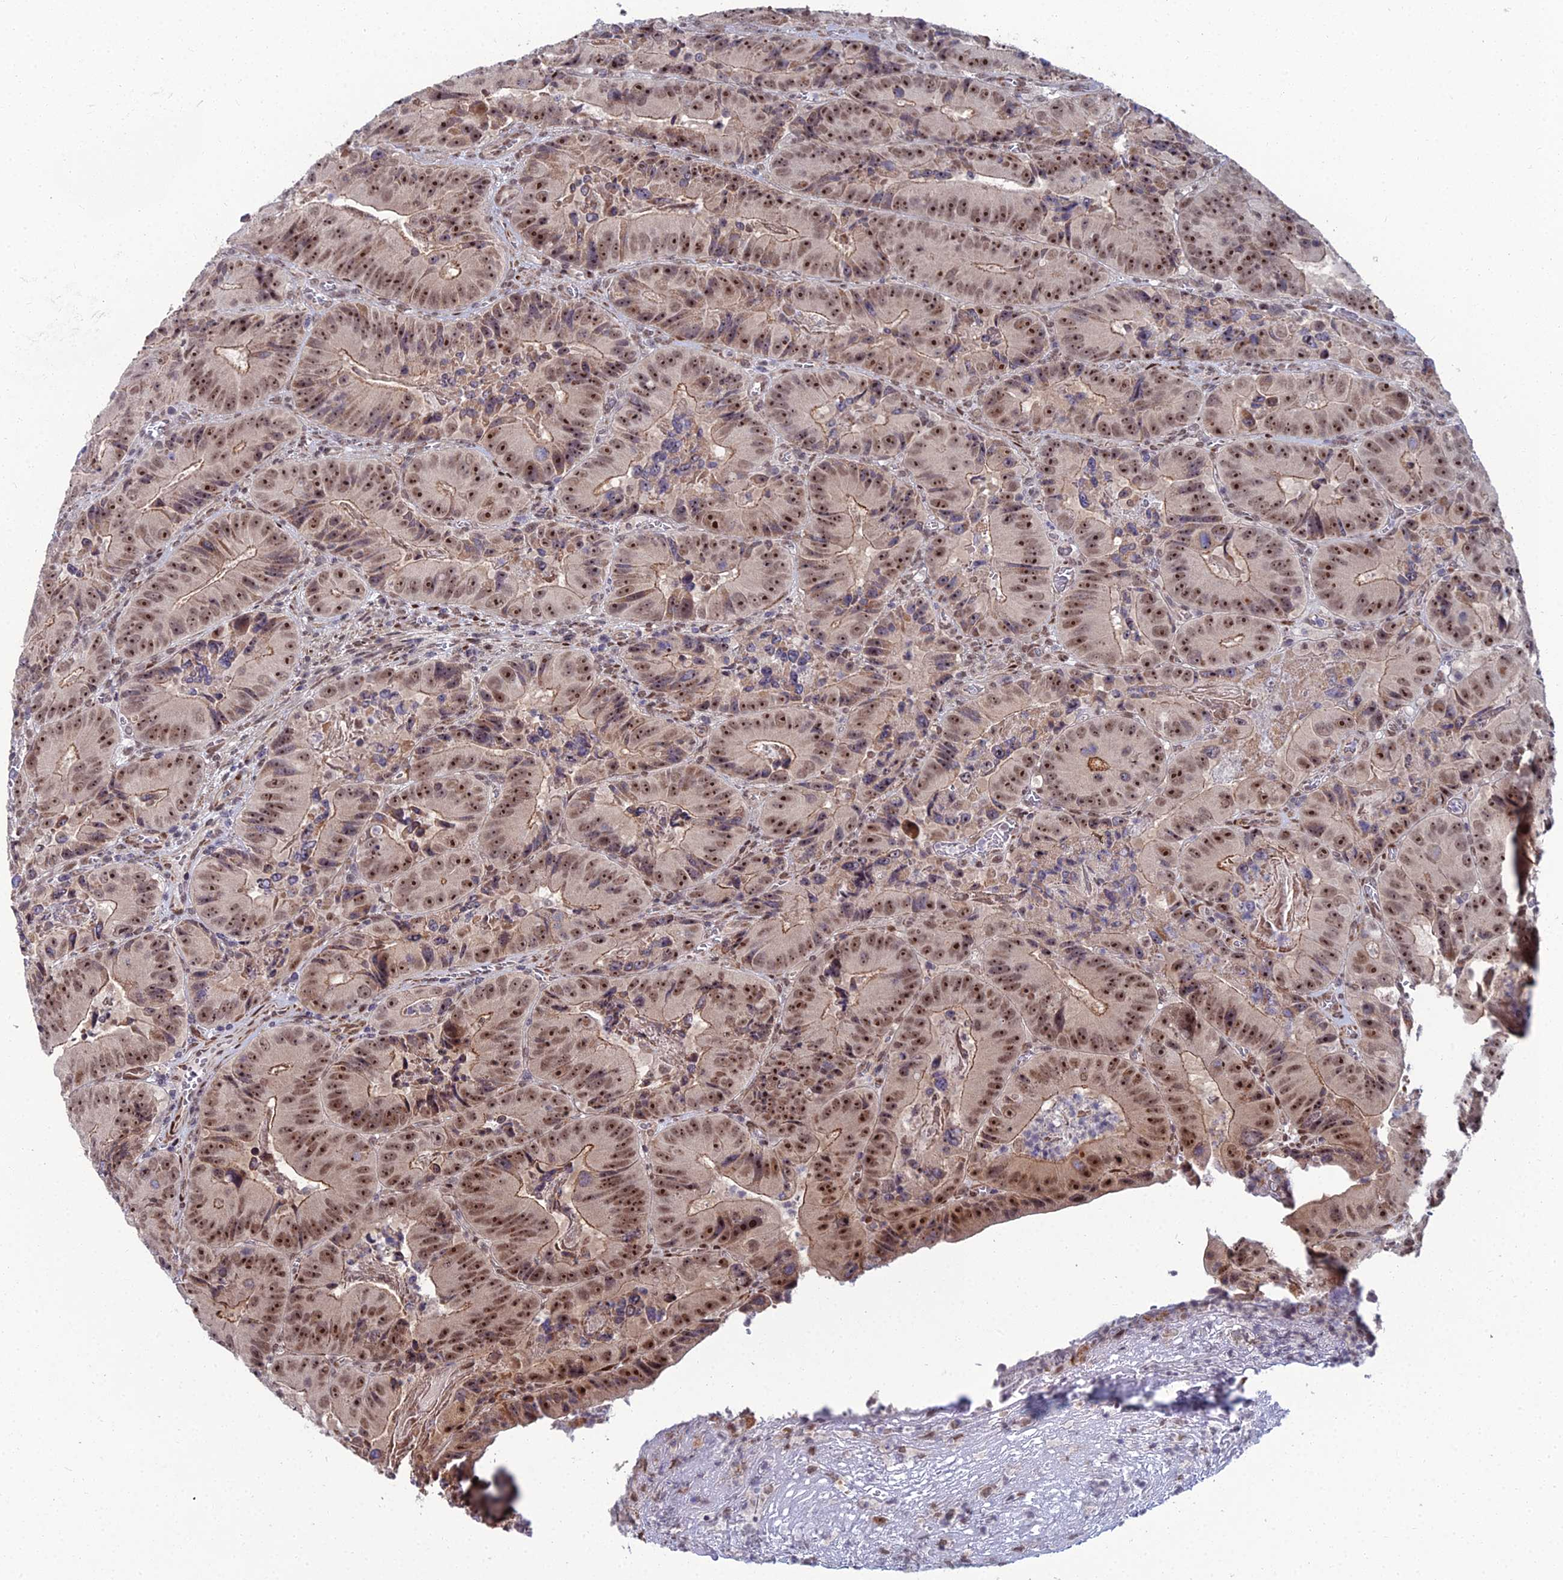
{"staining": {"intensity": "strong", "quantity": ">75%", "location": "cytoplasmic/membranous,nuclear"}, "tissue": "colorectal cancer", "cell_type": "Tumor cells", "image_type": "cancer", "snomed": [{"axis": "morphology", "description": "Adenocarcinoma, NOS"}, {"axis": "topography", "description": "Colon"}], "caption": "IHC micrograph of human colorectal adenocarcinoma stained for a protein (brown), which reveals high levels of strong cytoplasmic/membranous and nuclear positivity in about >75% of tumor cells.", "gene": "ZNF668", "patient": {"sex": "female", "age": 86}}